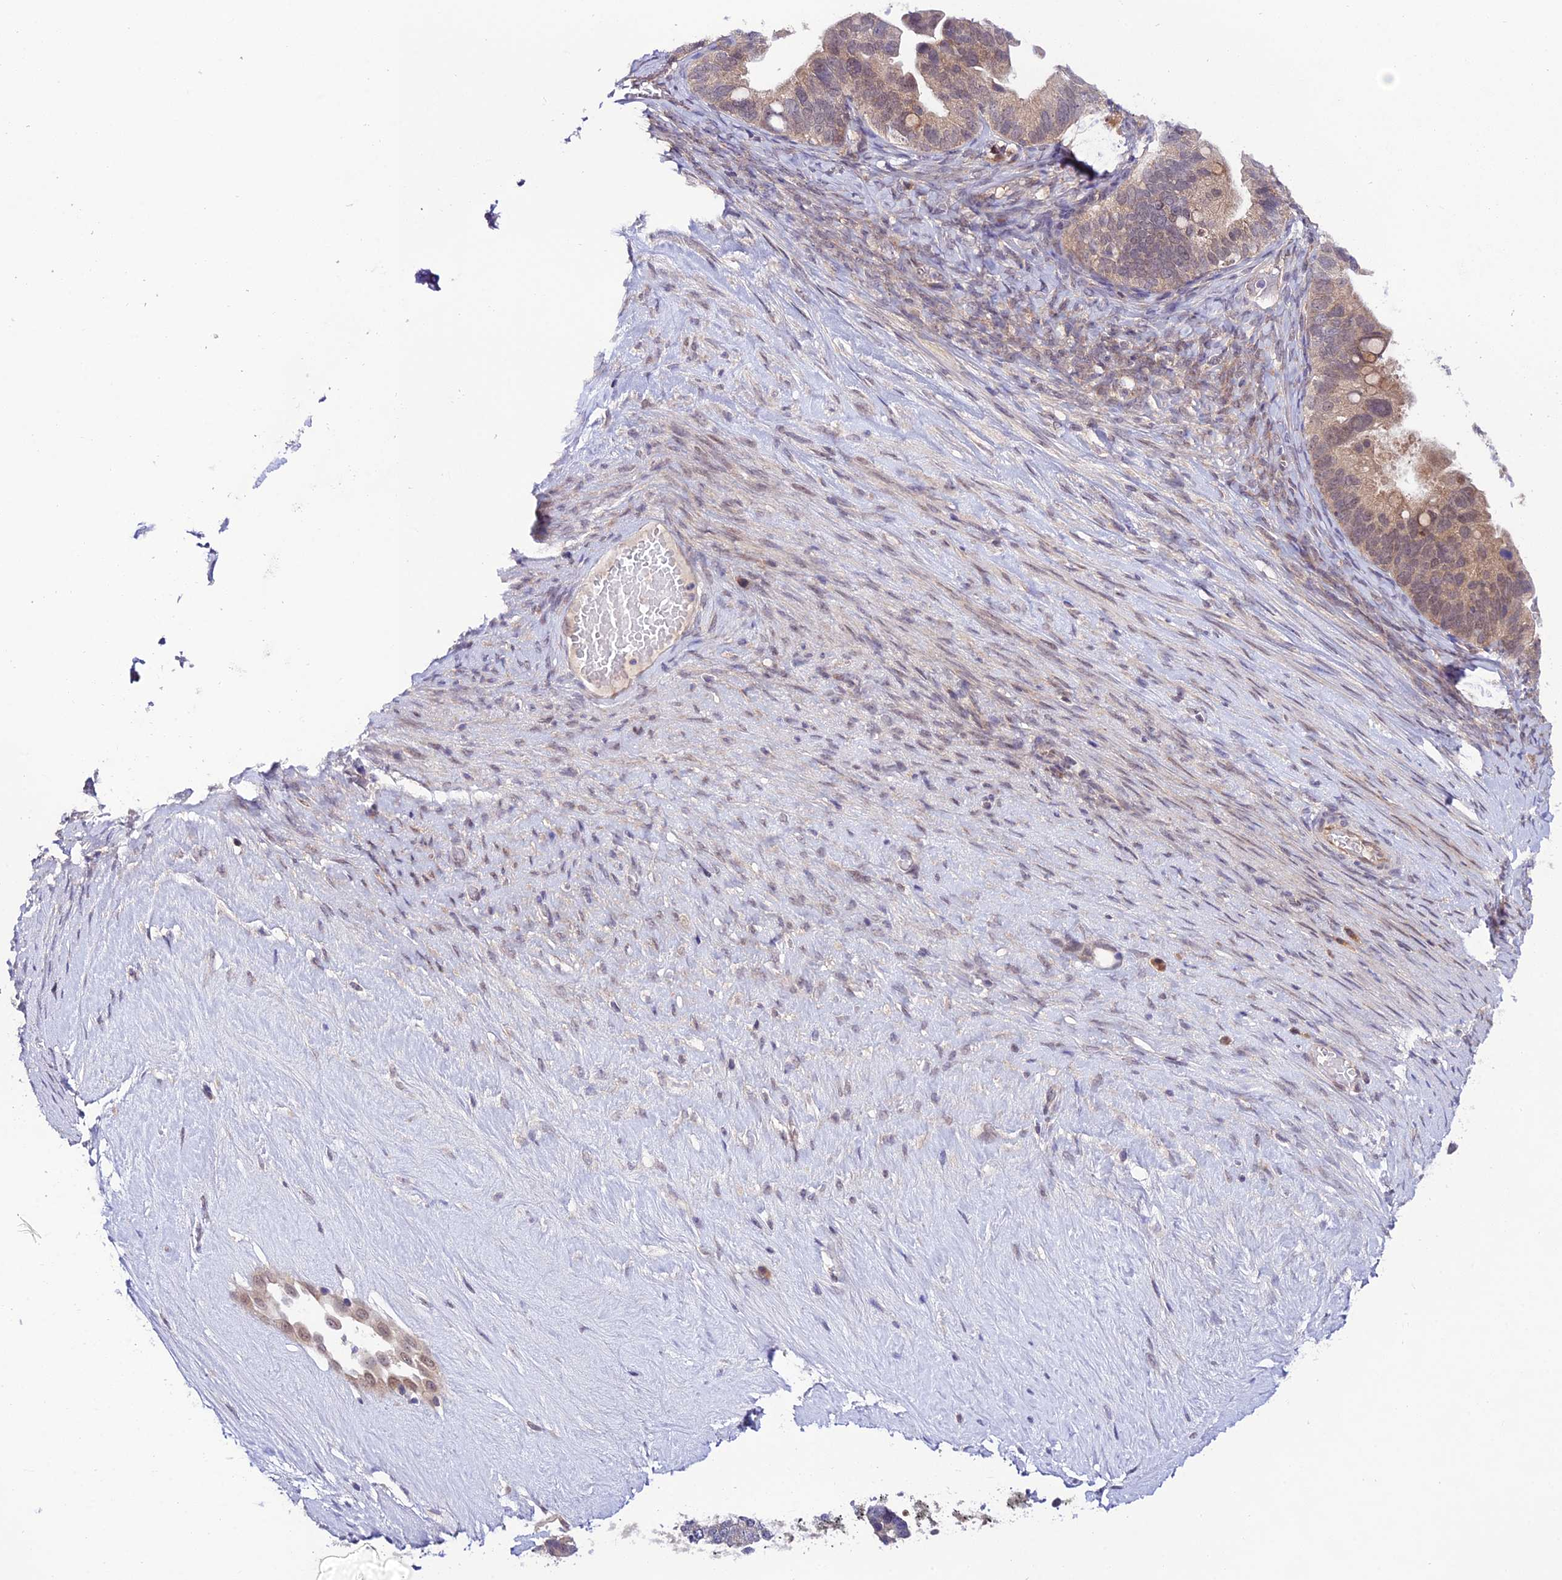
{"staining": {"intensity": "weak", "quantity": ">75%", "location": "cytoplasmic/membranous,nuclear"}, "tissue": "ovarian cancer", "cell_type": "Tumor cells", "image_type": "cancer", "snomed": [{"axis": "morphology", "description": "Cystadenocarcinoma, serous, NOS"}, {"axis": "topography", "description": "Ovary"}], "caption": "Immunohistochemistry (IHC) micrograph of neoplastic tissue: ovarian serous cystadenocarcinoma stained using IHC reveals low levels of weak protein expression localized specifically in the cytoplasmic/membranous and nuclear of tumor cells, appearing as a cytoplasmic/membranous and nuclear brown color.", "gene": "TRIM40", "patient": {"sex": "female", "age": 56}}